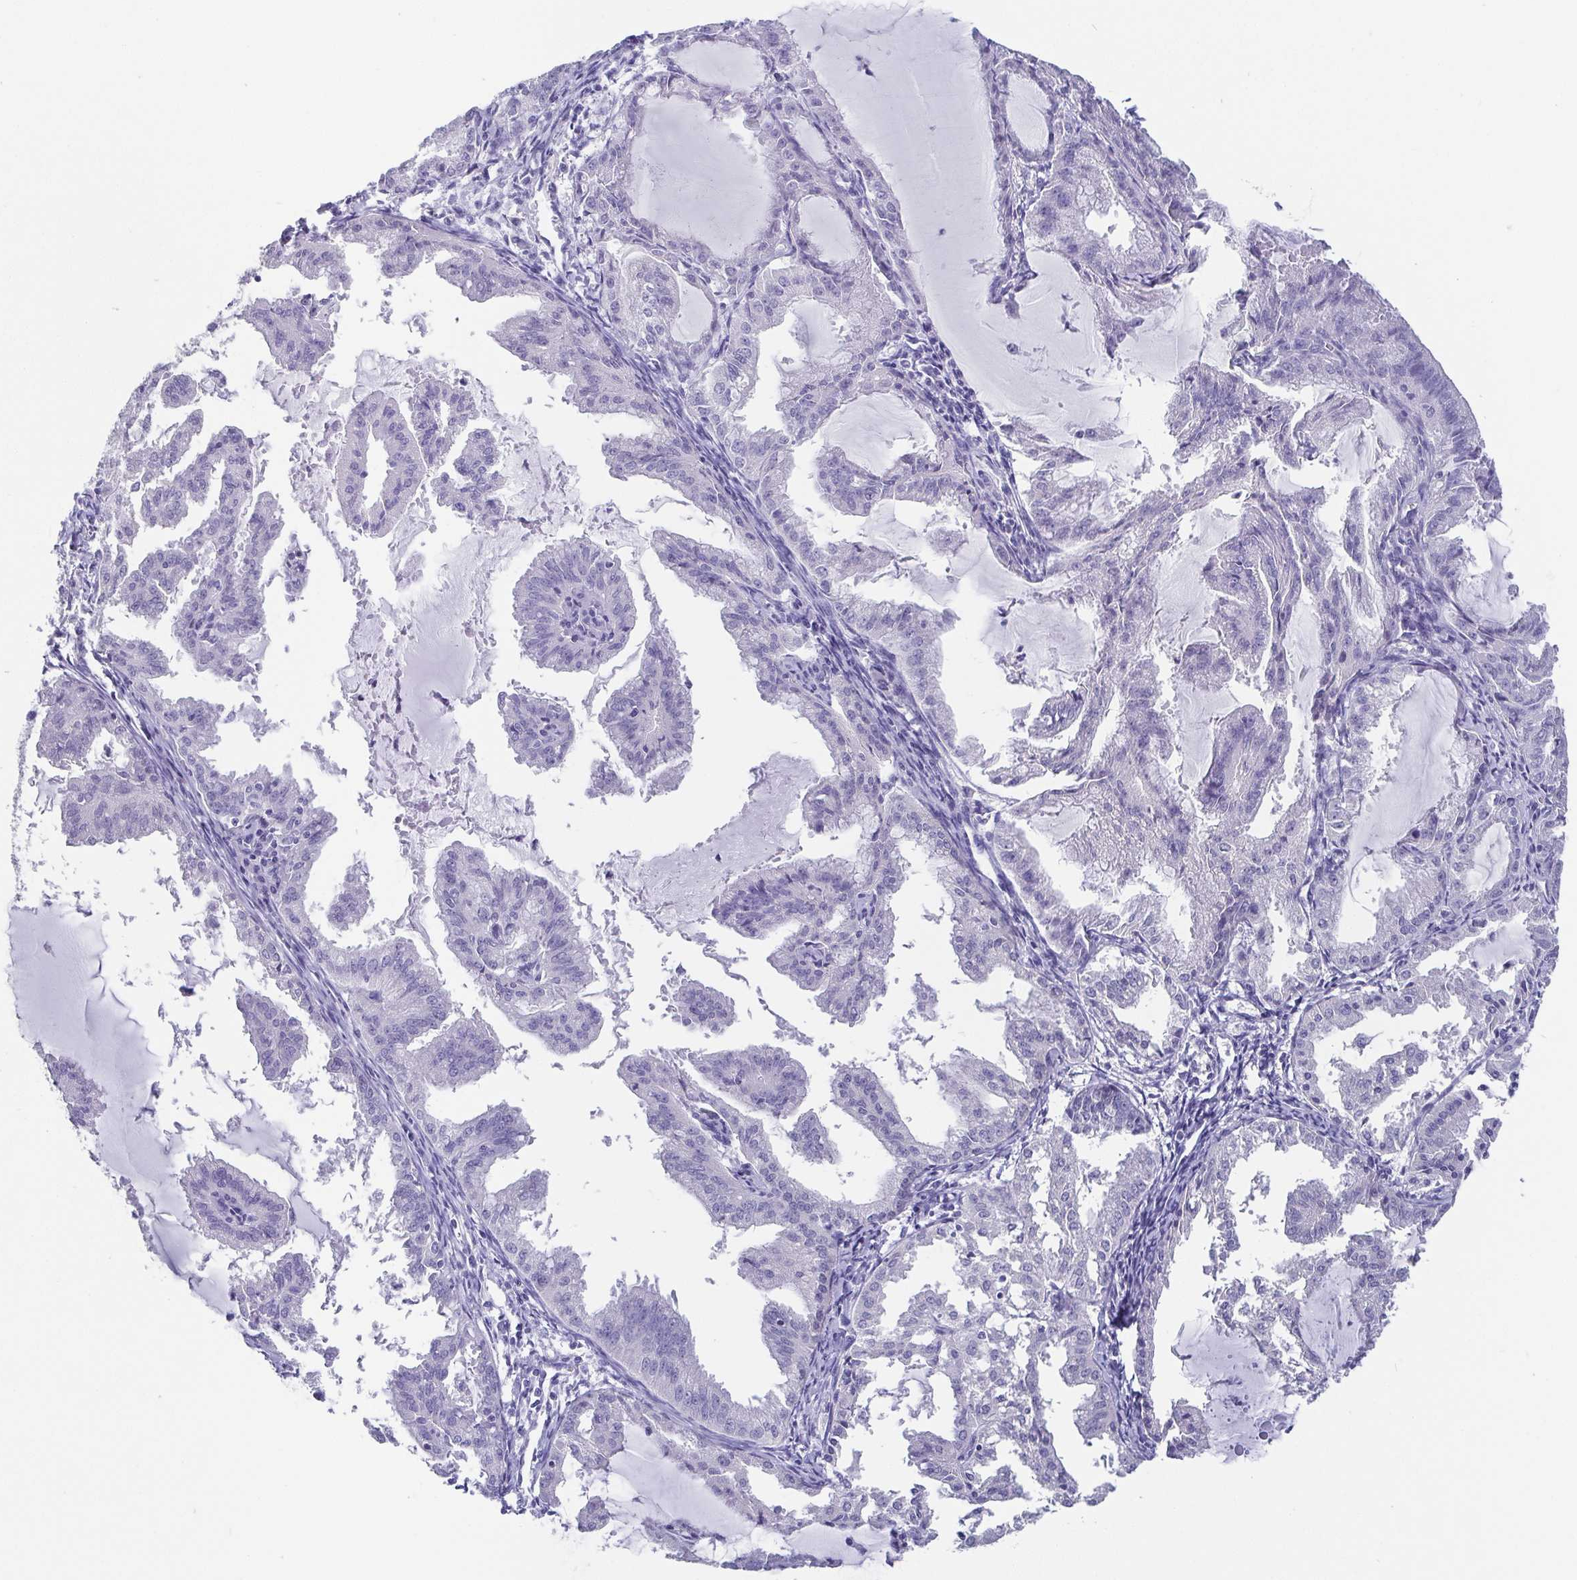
{"staining": {"intensity": "negative", "quantity": "none", "location": "none"}, "tissue": "endometrial cancer", "cell_type": "Tumor cells", "image_type": "cancer", "snomed": [{"axis": "morphology", "description": "Adenocarcinoma, NOS"}, {"axis": "topography", "description": "Endometrium"}], "caption": "DAB (3,3'-diaminobenzidine) immunohistochemical staining of human endometrial cancer exhibits no significant positivity in tumor cells.", "gene": "SCGN", "patient": {"sex": "female", "age": 70}}